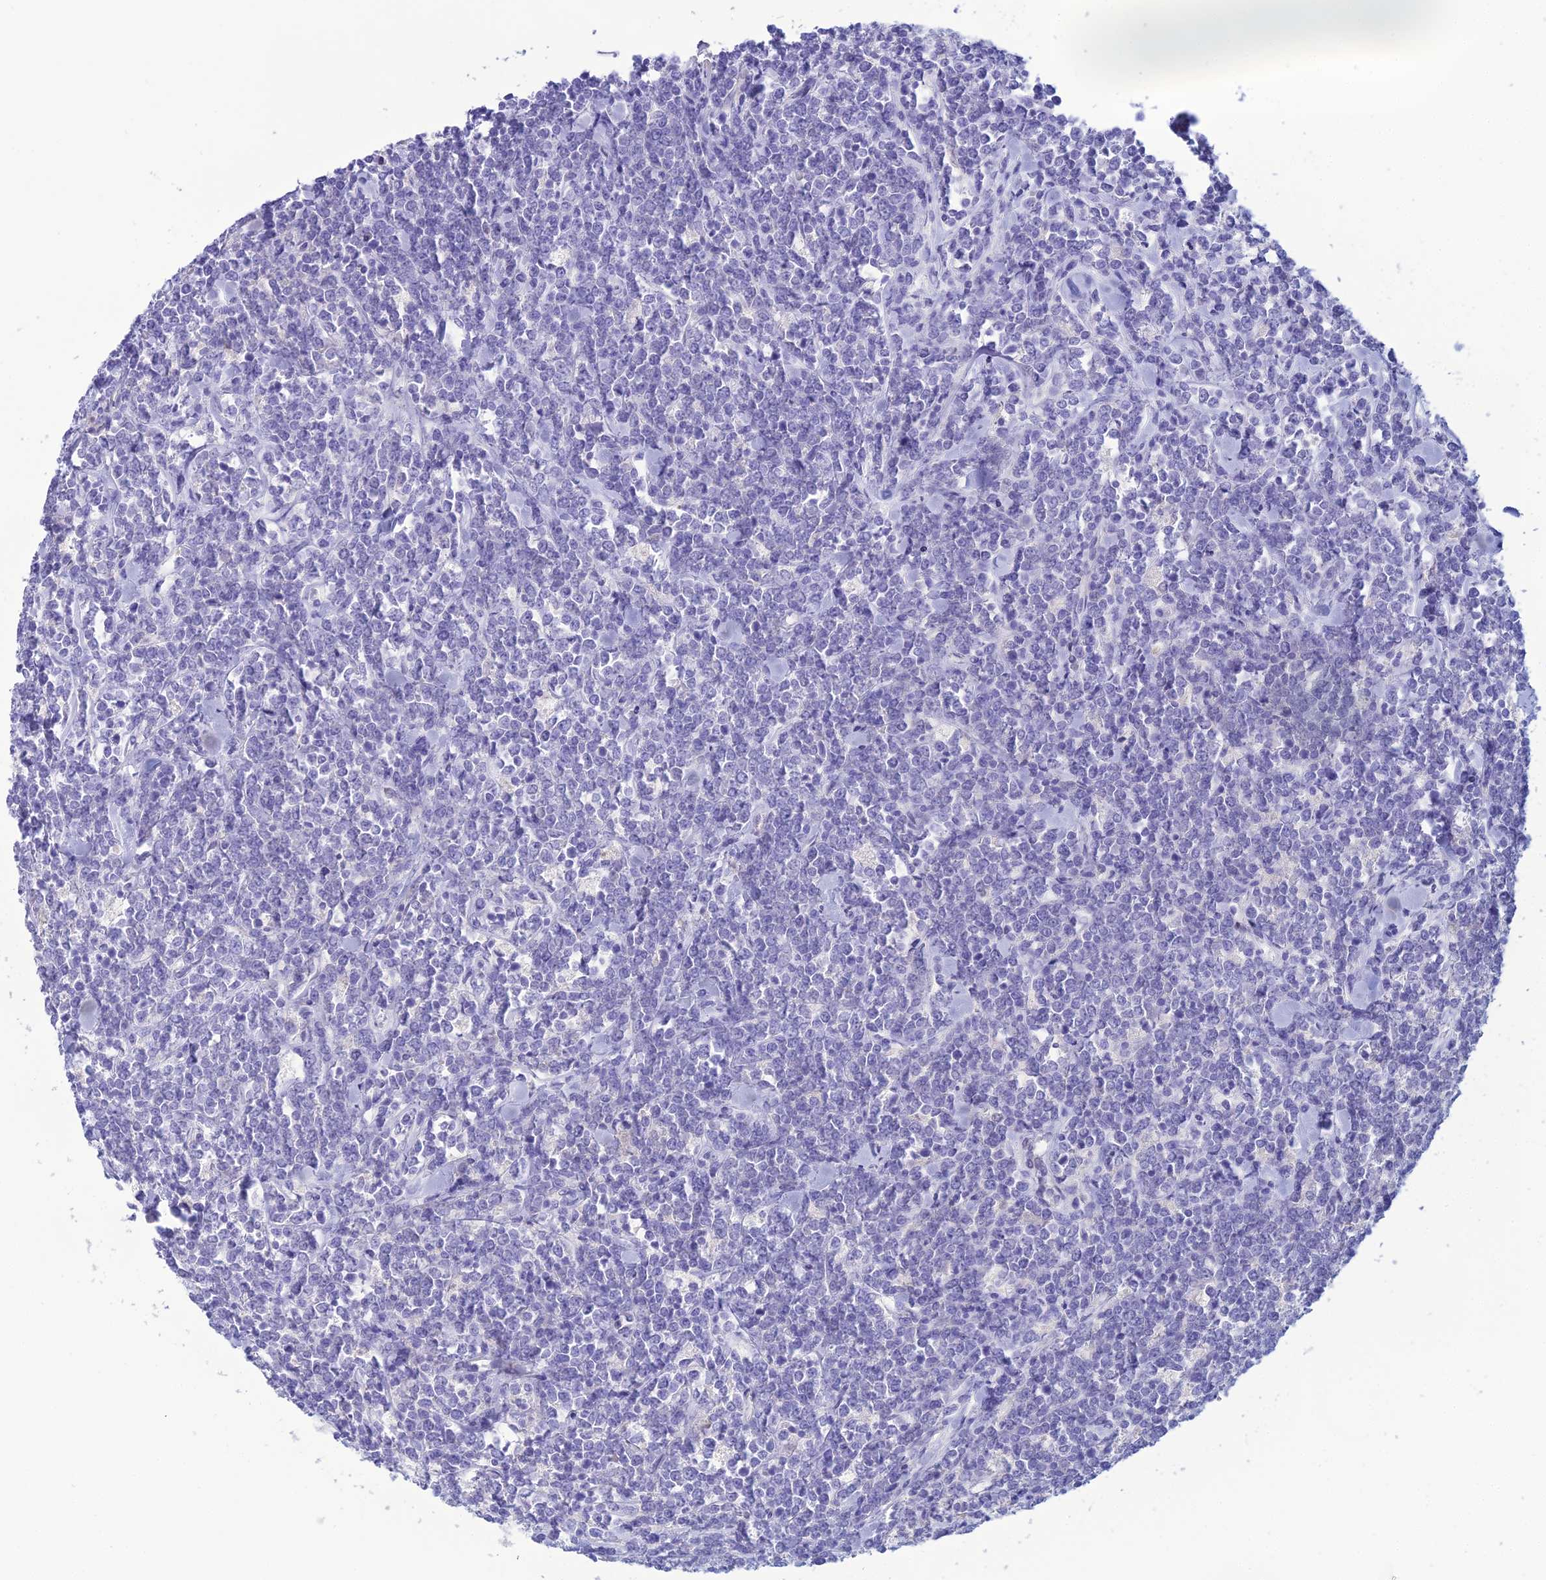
{"staining": {"intensity": "negative", "quantity": "none", "location": "none"}, "tissue": "lymphoma", "cell_type": "Tumor cells", "image_type": "cancer", "snomed": [{"axis": "morphology", "description": "Malignant lymphoma, non-Hodgkin's type, High grade"}, {"axis": "topography", "description": "Small intestine"}], "caption": "DAB immunohistochemical staining of malignant lymphoma, non-Hodgkin's type (high-grade) exhibits no significant staining in tumor cells.", "gene": "CRB2", "patient": {"sex": "male", "age": 8}}